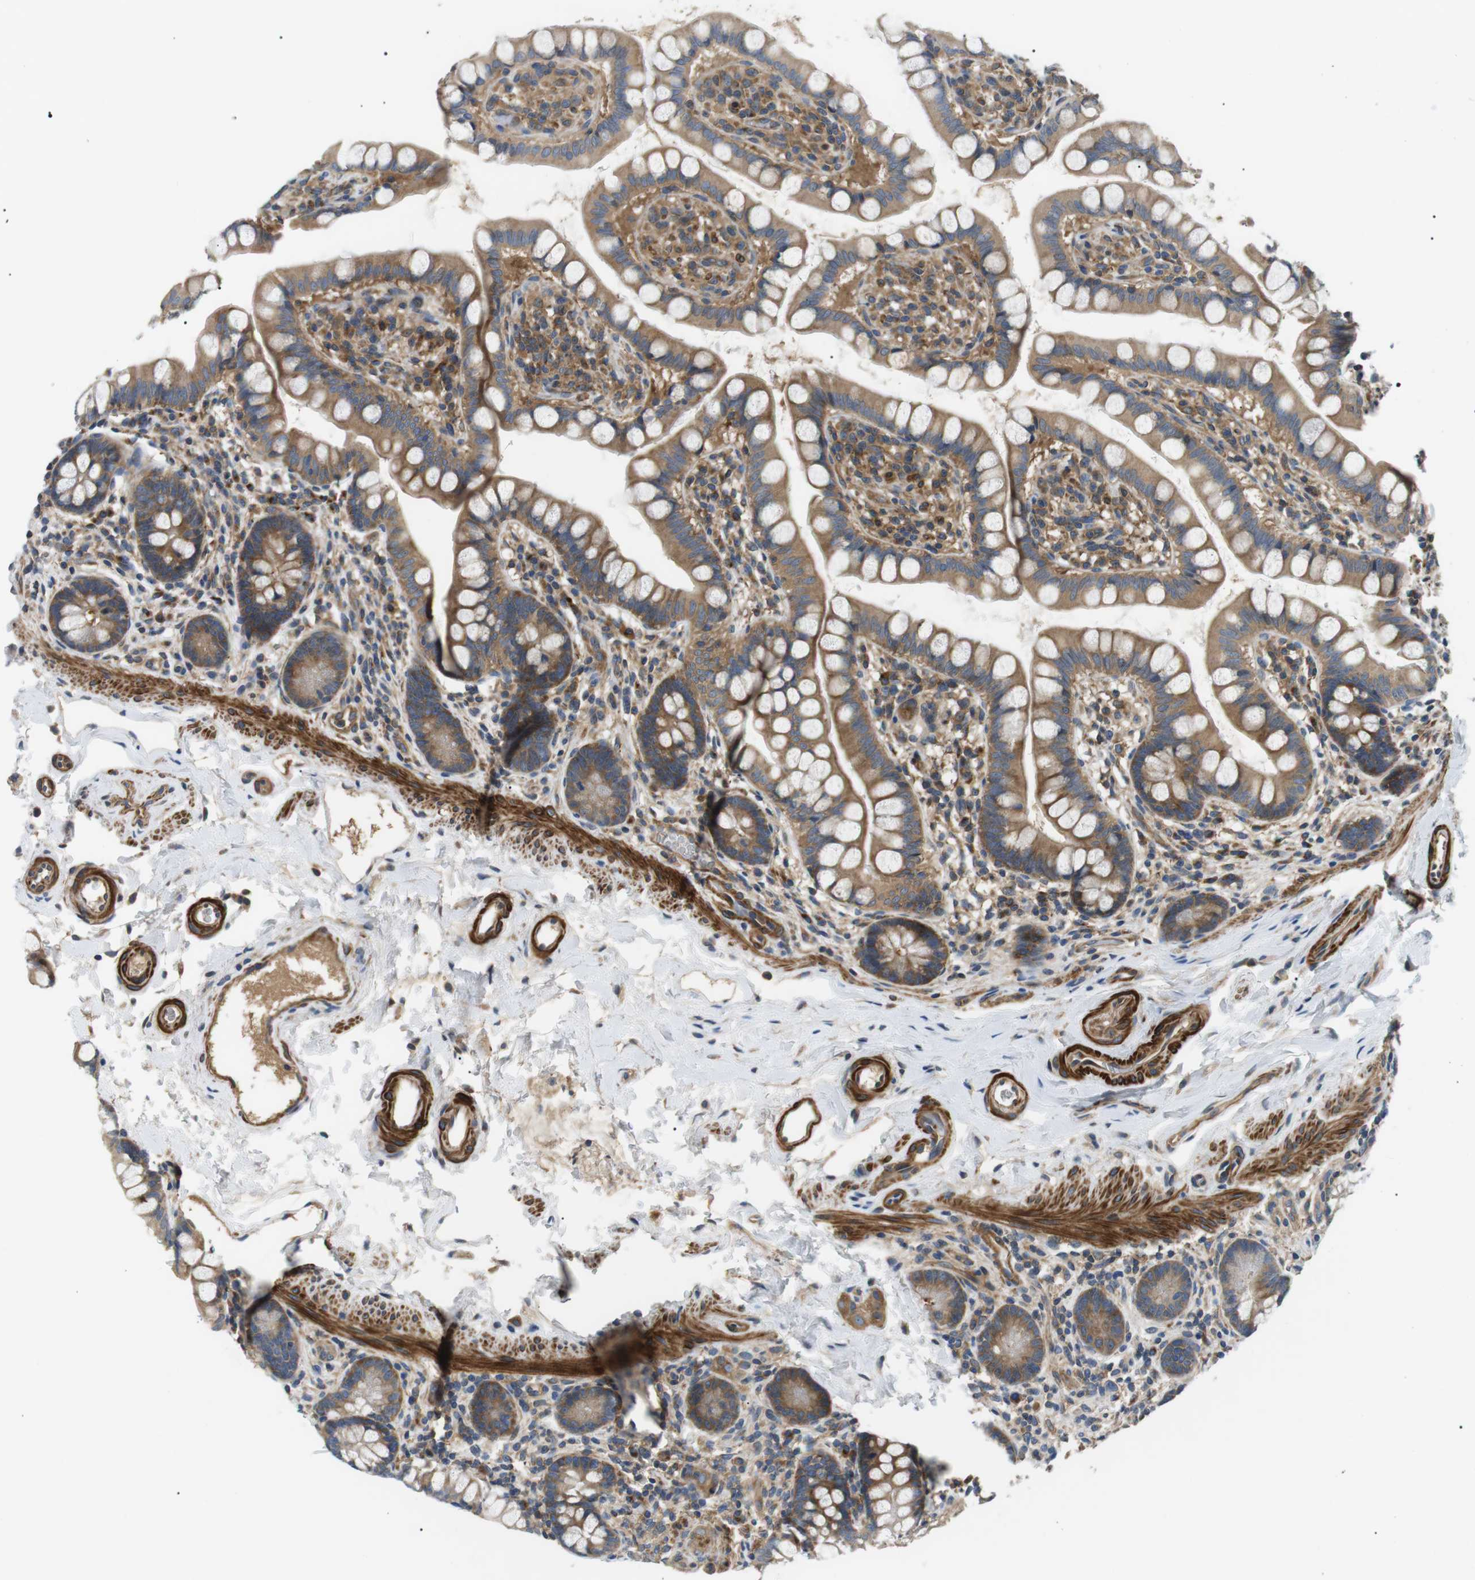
{"staining": {"intensity": "moderate", "quantity": ">75%", "location": "cytoplasmic/membranous"}, "tissue": "small intestine", "cell_type": "Glandular cells", "image_type": "normal", "snomed": [{"axis": "morphology", "description": "Normal tissue, NOS"}, {"axis": "topography", "description": "Small intestine"}], "caption": "Immunohistochemistry (IHC) micrograph of unremarkable human small intestine stained for a protein (brown), which reveals medium levels of moderate cytoplasmic/membranous positivity in approximately >75% of glandular cells.", "gene": "DIPK1A", "patient": {"sex": "female", "age": 84}}